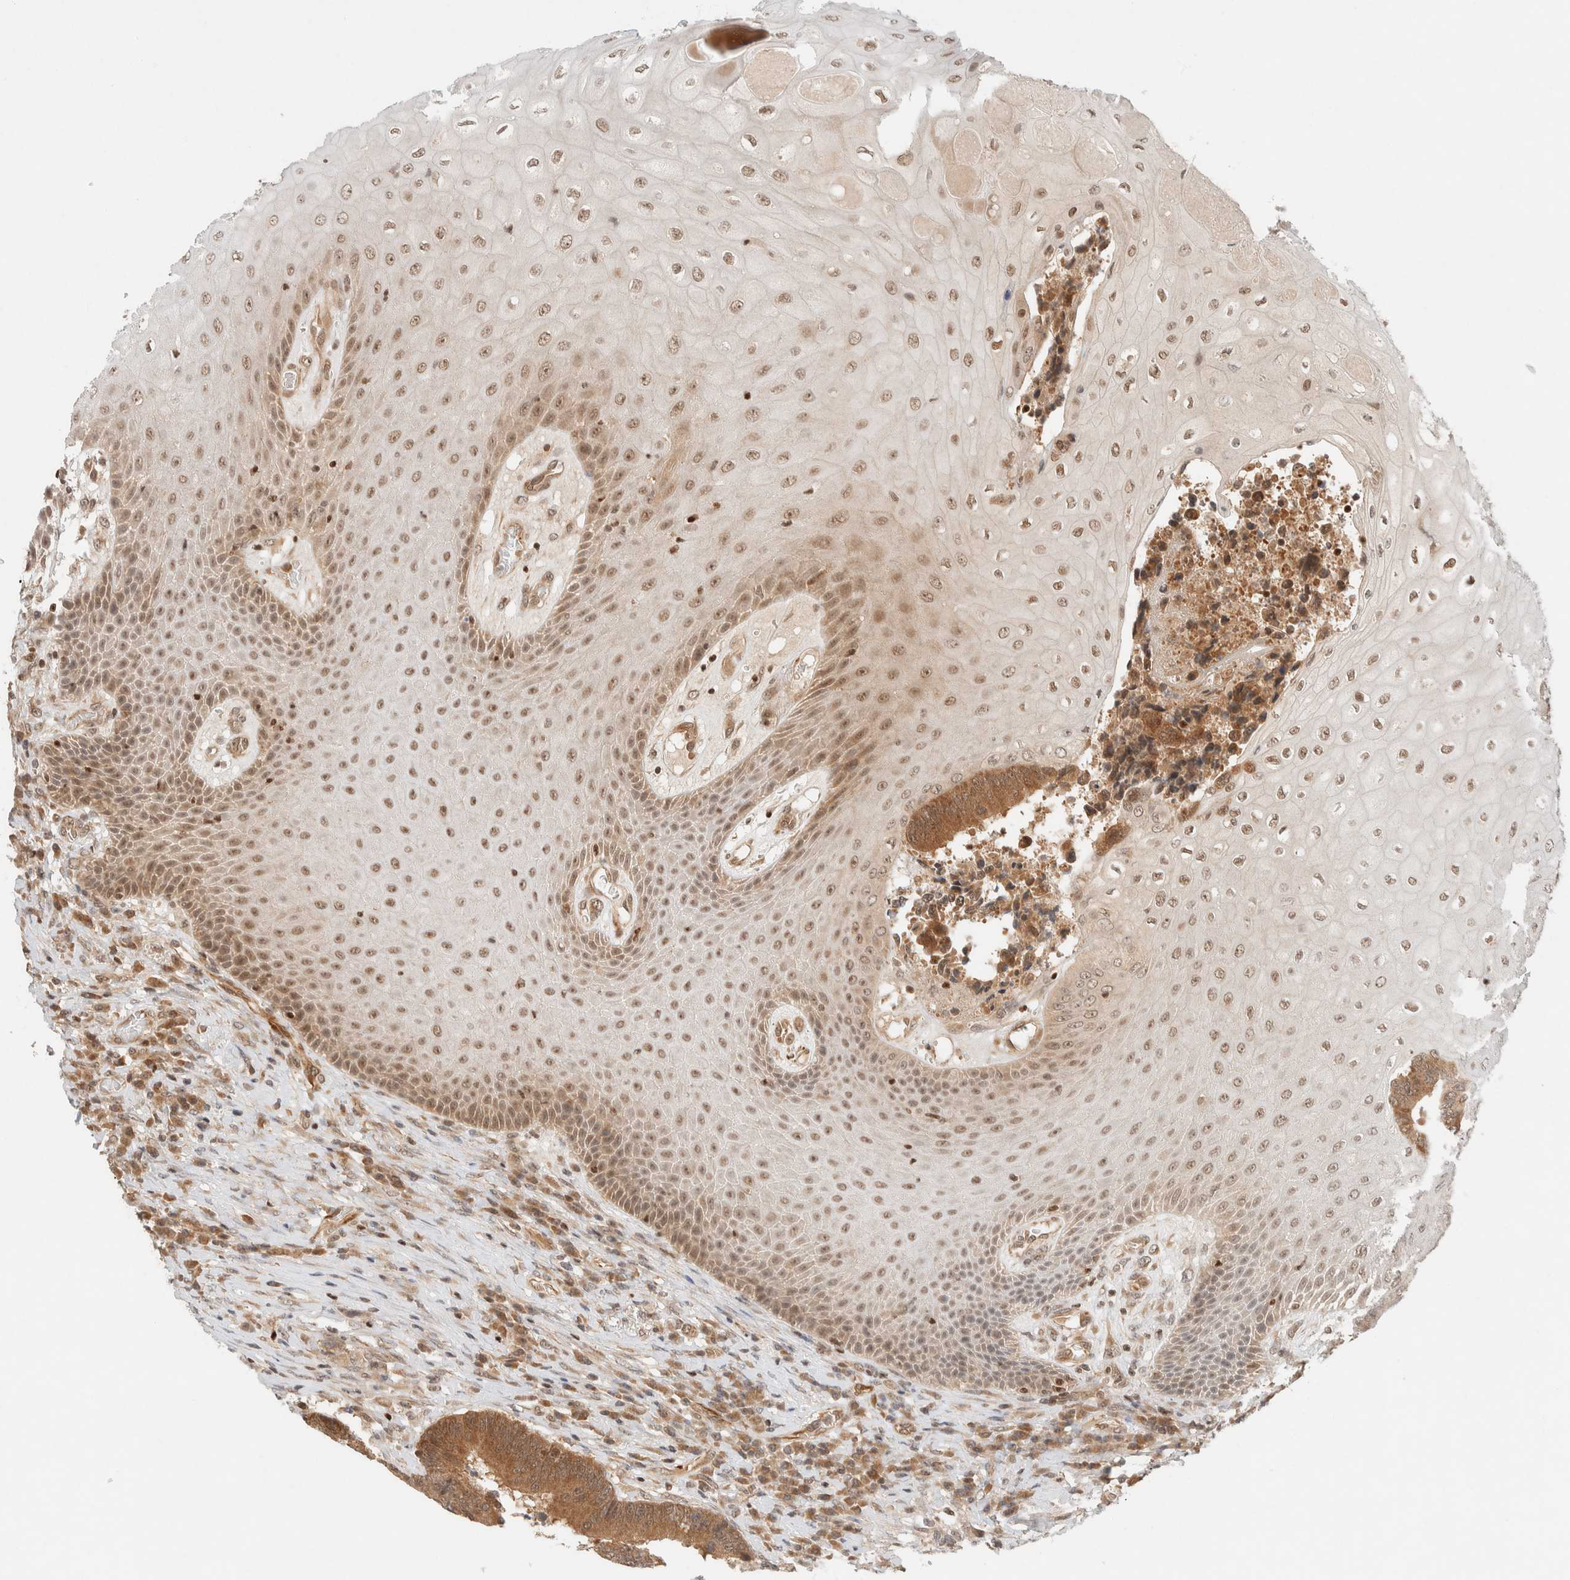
{"staining": {"intensity": "moderate", "quantity": ">75%", "location": "cytoplasmic/membranous"}, "tissue": "colorectal cancer", "cell_type": "Tumor cells", "image_type": "cancer", "snomed": [{"axis": "morphology", "description": "Adenocarcinoma, NOS"}, {"axis": "topography", "description": "Rectum"}, {"axis": "topography", "description": "Anal"}], "caption": "Approximately >75% of tumor cells in colorectal cancer demonstrate moderate cytoplasmic/membranous protein expression as visualized by brown immunohistochemical staining.", "gene": "C8orf76", "patient": {"sex": "female", "age": 89}}